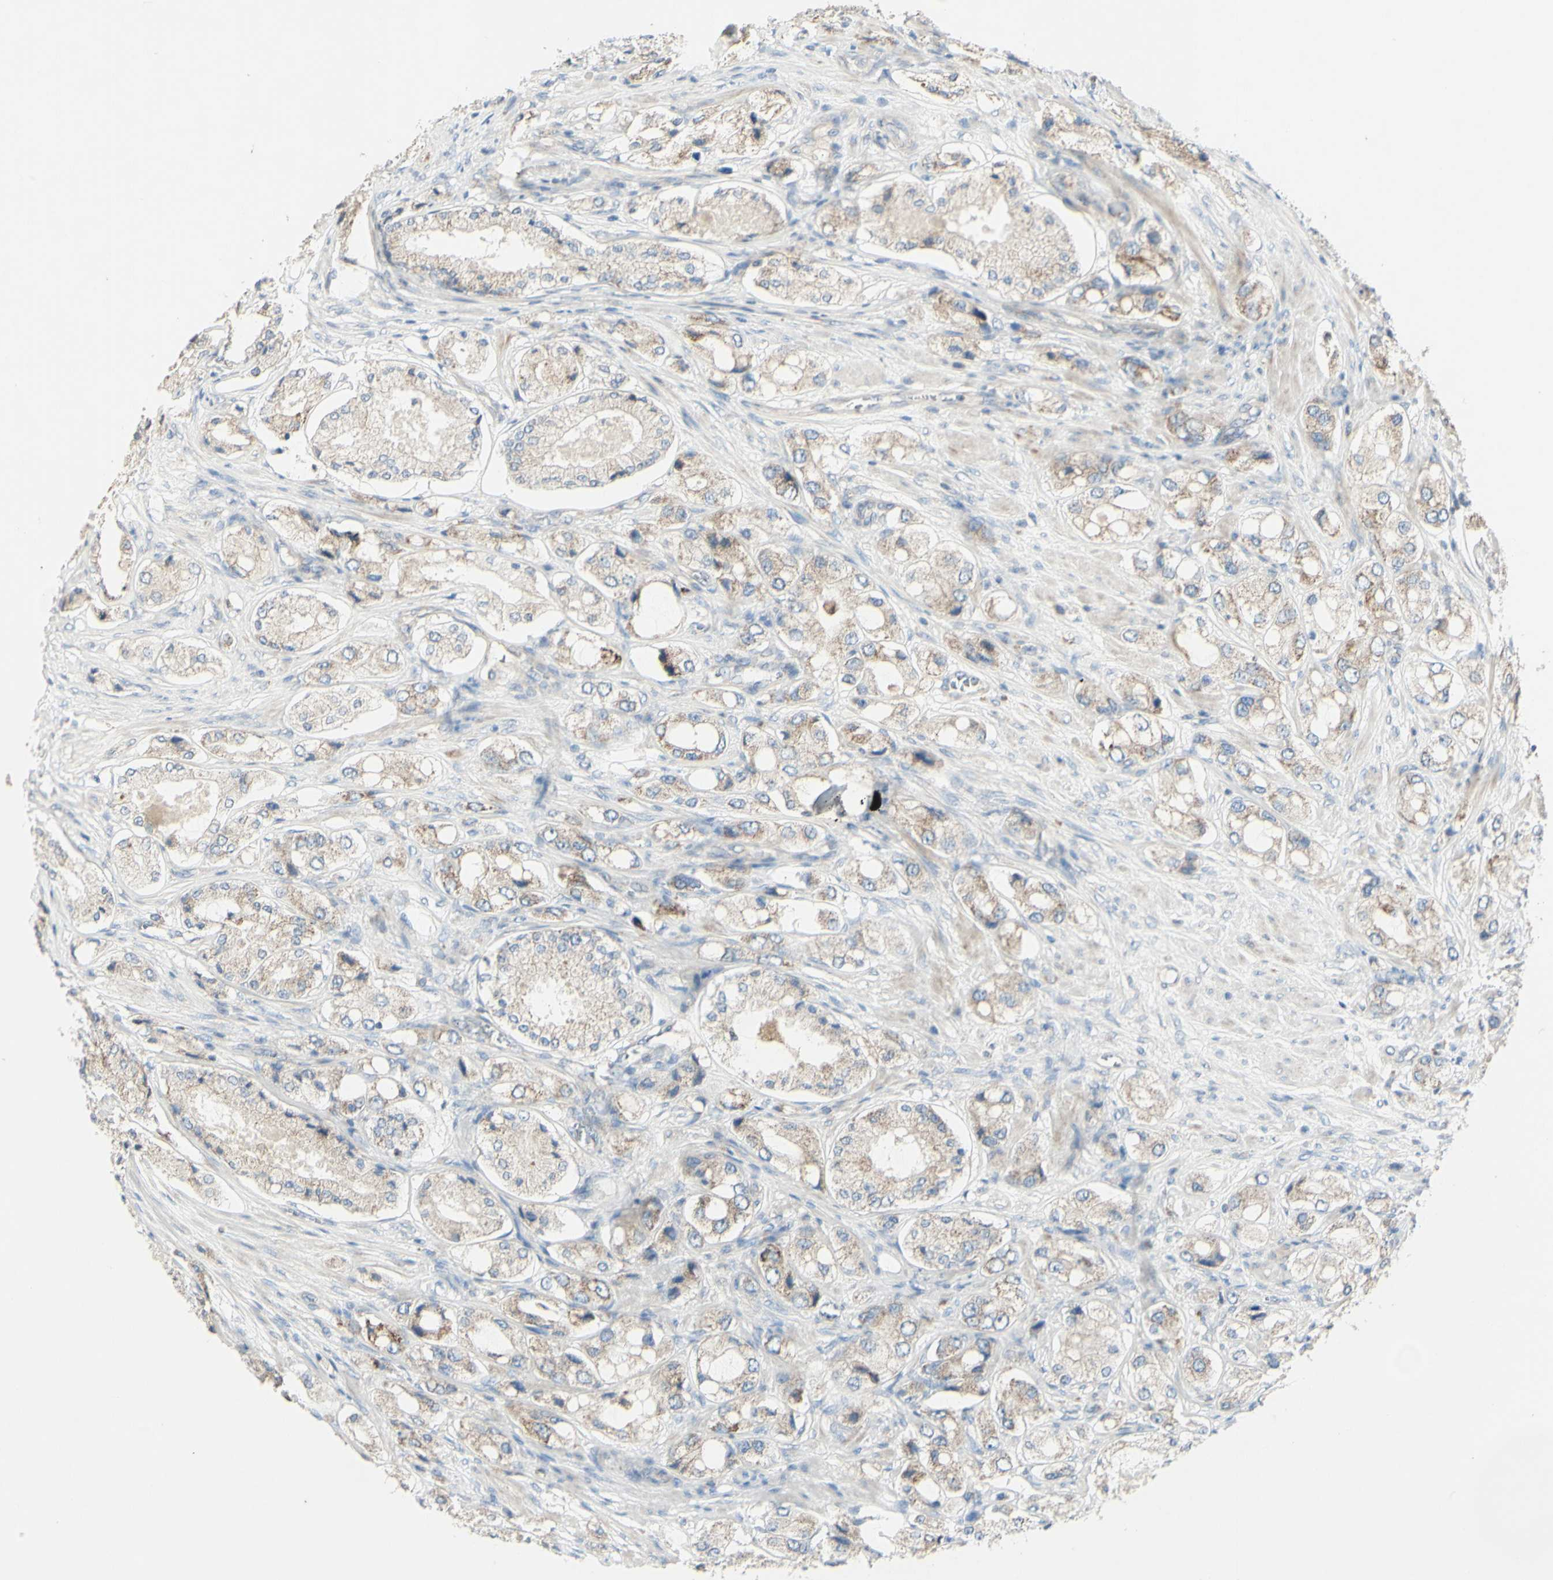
{"staining": {"intensity": "weak", "quantity": "<25%", "location": "cytoplasmic/membranous"}, "tissue": "prostate cancer", "cell_type": "Tumor cells", "image_type": "cancer", "snomed": [{"axis": "morphology", "description": "Adenocarcinoma, High grade"}, {"axis": "topography", "description": "Prostate"}], "caption": "High-grade adenocarcinoma (prostate) was stained to show a protein in brown. There is no significant staining in tumor cells. (Stains: DAB (3,3'-diaminobenzidine) immunohistochemistry (IHC) with hematoxylin counter stain, Microscopy: brightfield microscopy at high magnification).", "gene": "CNTNAP1", "patient": {"sex": "male", "age": 65}}